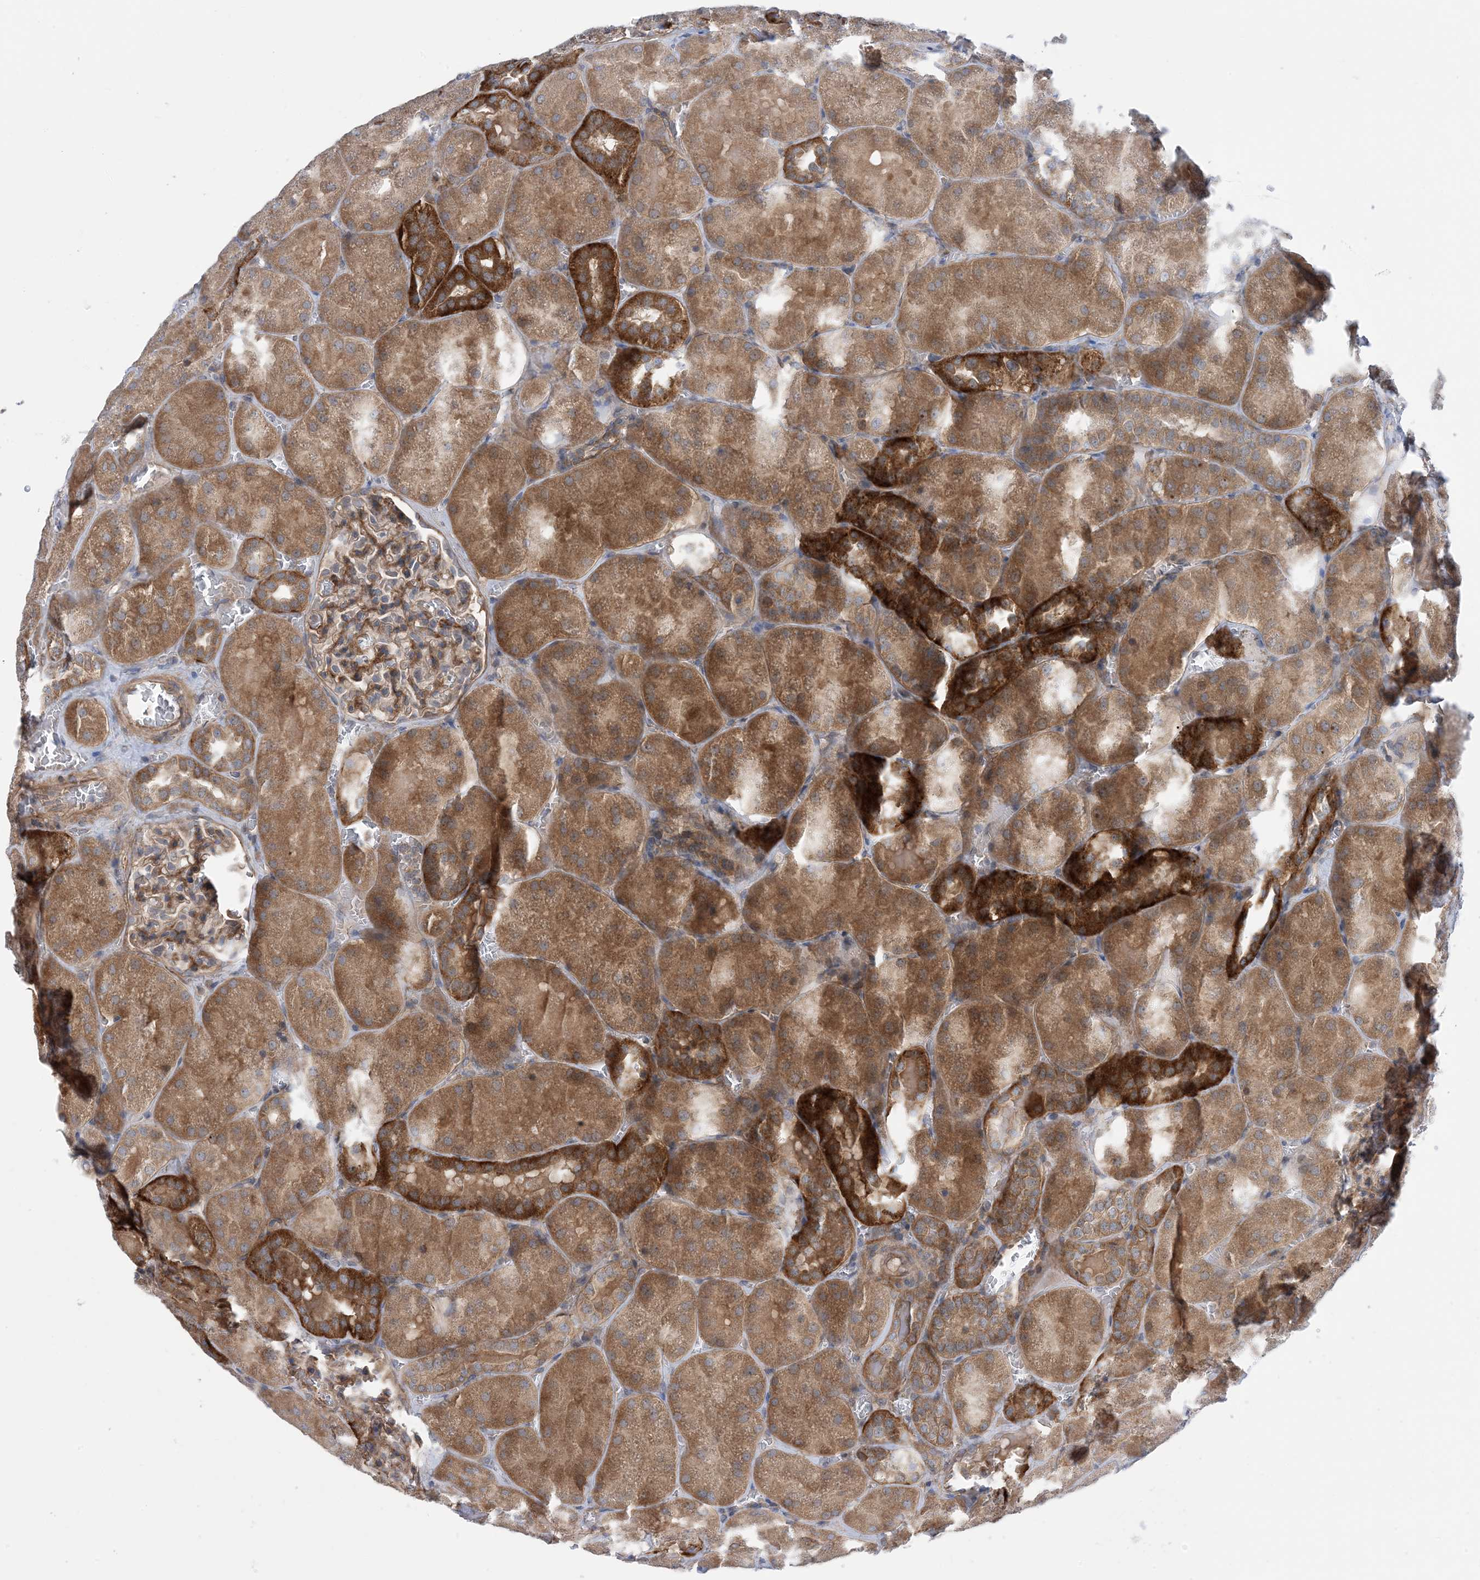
{"staining": {"intensity": "moderate", "quantity": ">75%", "location": "cytoplasmic/membranous"}, "tissue": "kidney", "cell_type": "Cells in glomeruli", "image_type": "normal", "snomed": [{"axis": "morphology", "description": "Normal tissue, NOS"}, {"axis": "topography", "description": "Kidney"}], "caption": "Immunohistochemistry photomicrograph of unremarkable kidney: kidney stained using immunohistochemistry reveals medium levels of moderate protein expression localized specifically in the cytoplasmic/membranous of cells in glomeruli, appearing as a cytoplasmic/membranous brown color.", "gene": "EHBP1", "patient": {"sex": "male", "age": 28}}